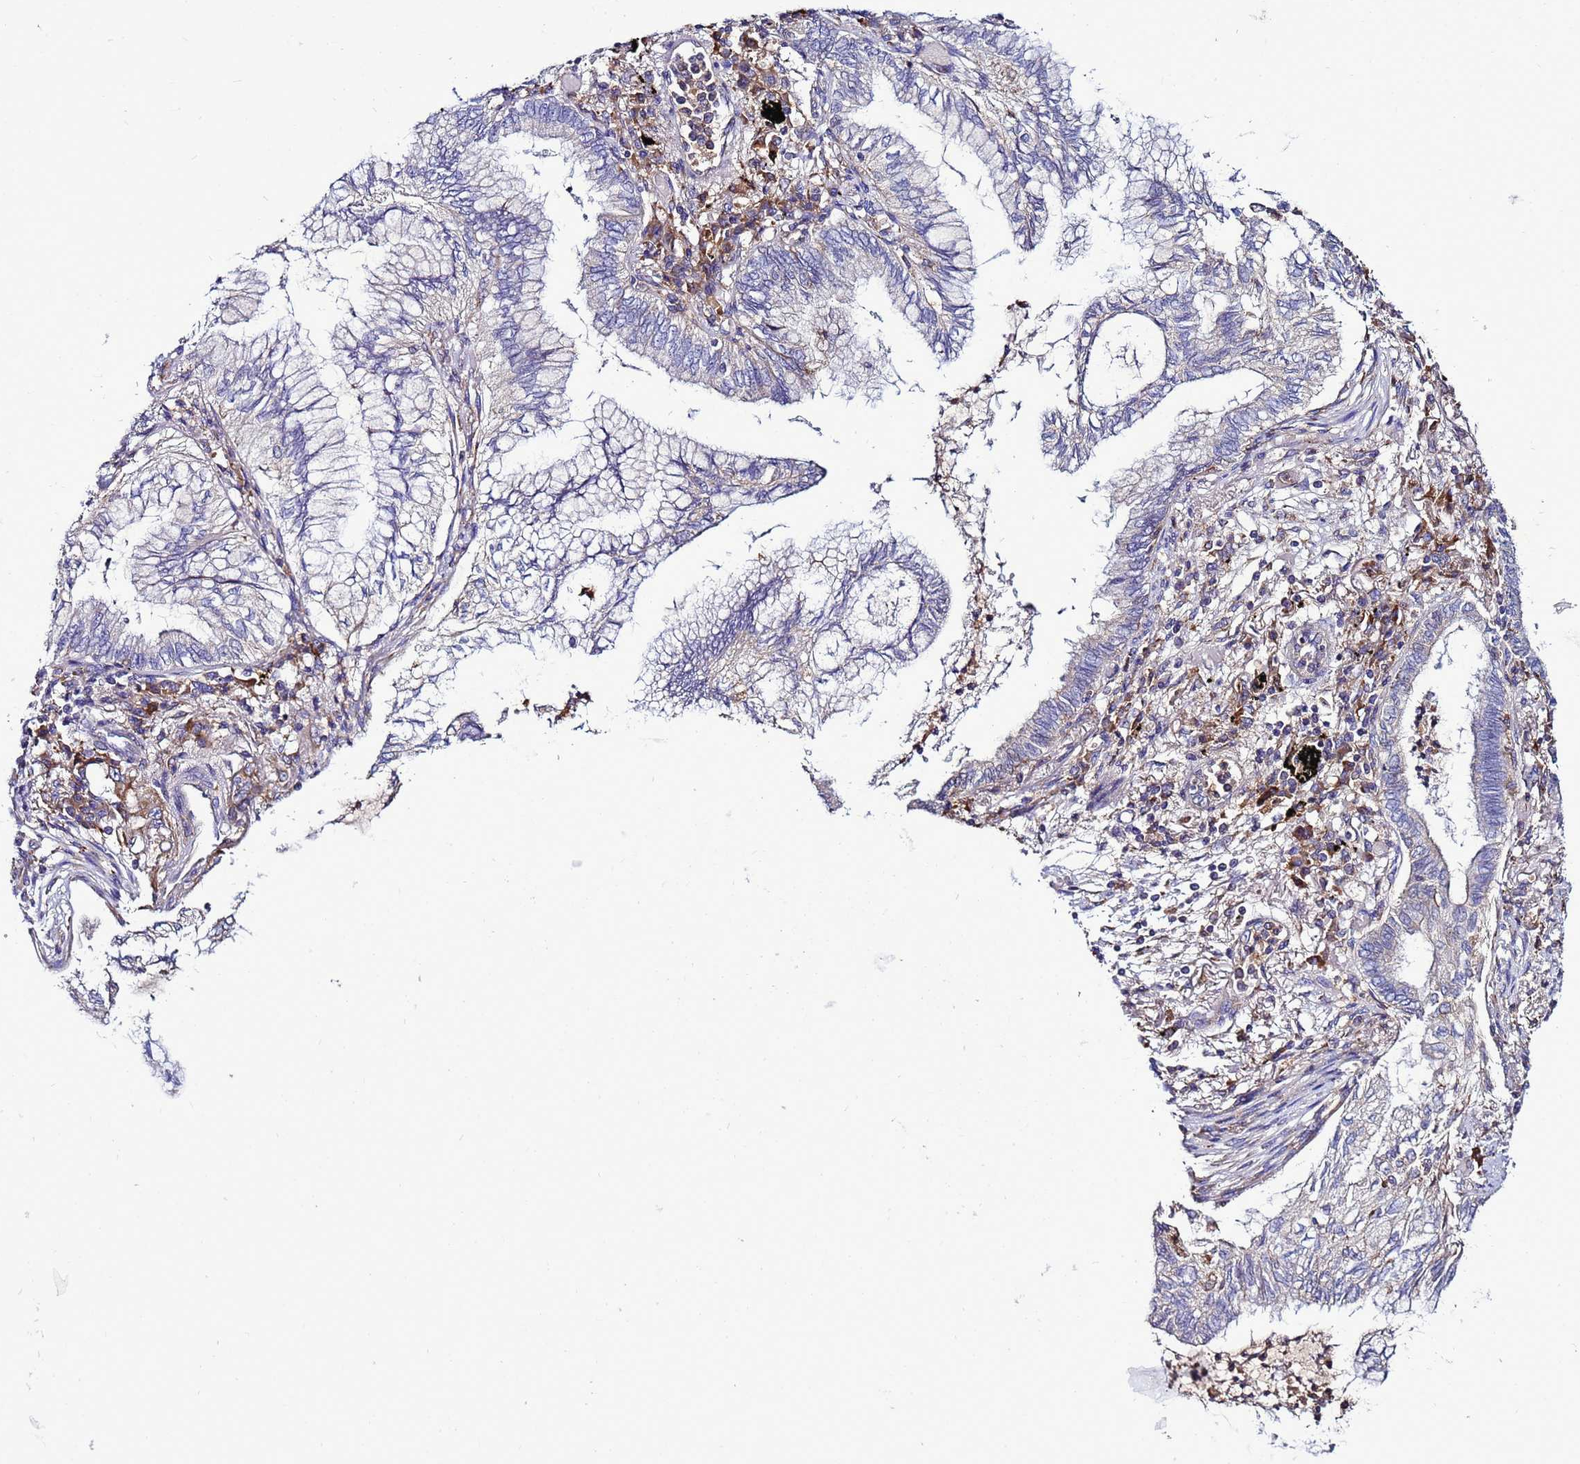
{"staining": {"intensity": "negative", "quantity": "none", "location": "none"}, "tissue": "lung cancer", "cell_type": "Tumor cells", "image_type": "cancer", "snomed": [{"axis": "morphology", "description": "Adenocarcinoma, NOS"}, {"axis": "topography", "description": "Lung"}], "caption": "Tumor cells show no significant expression in lung cancer (adenocarcinoma).", "gene": "ANTKMT", "patient": {"sex": "female", "age": 70}}